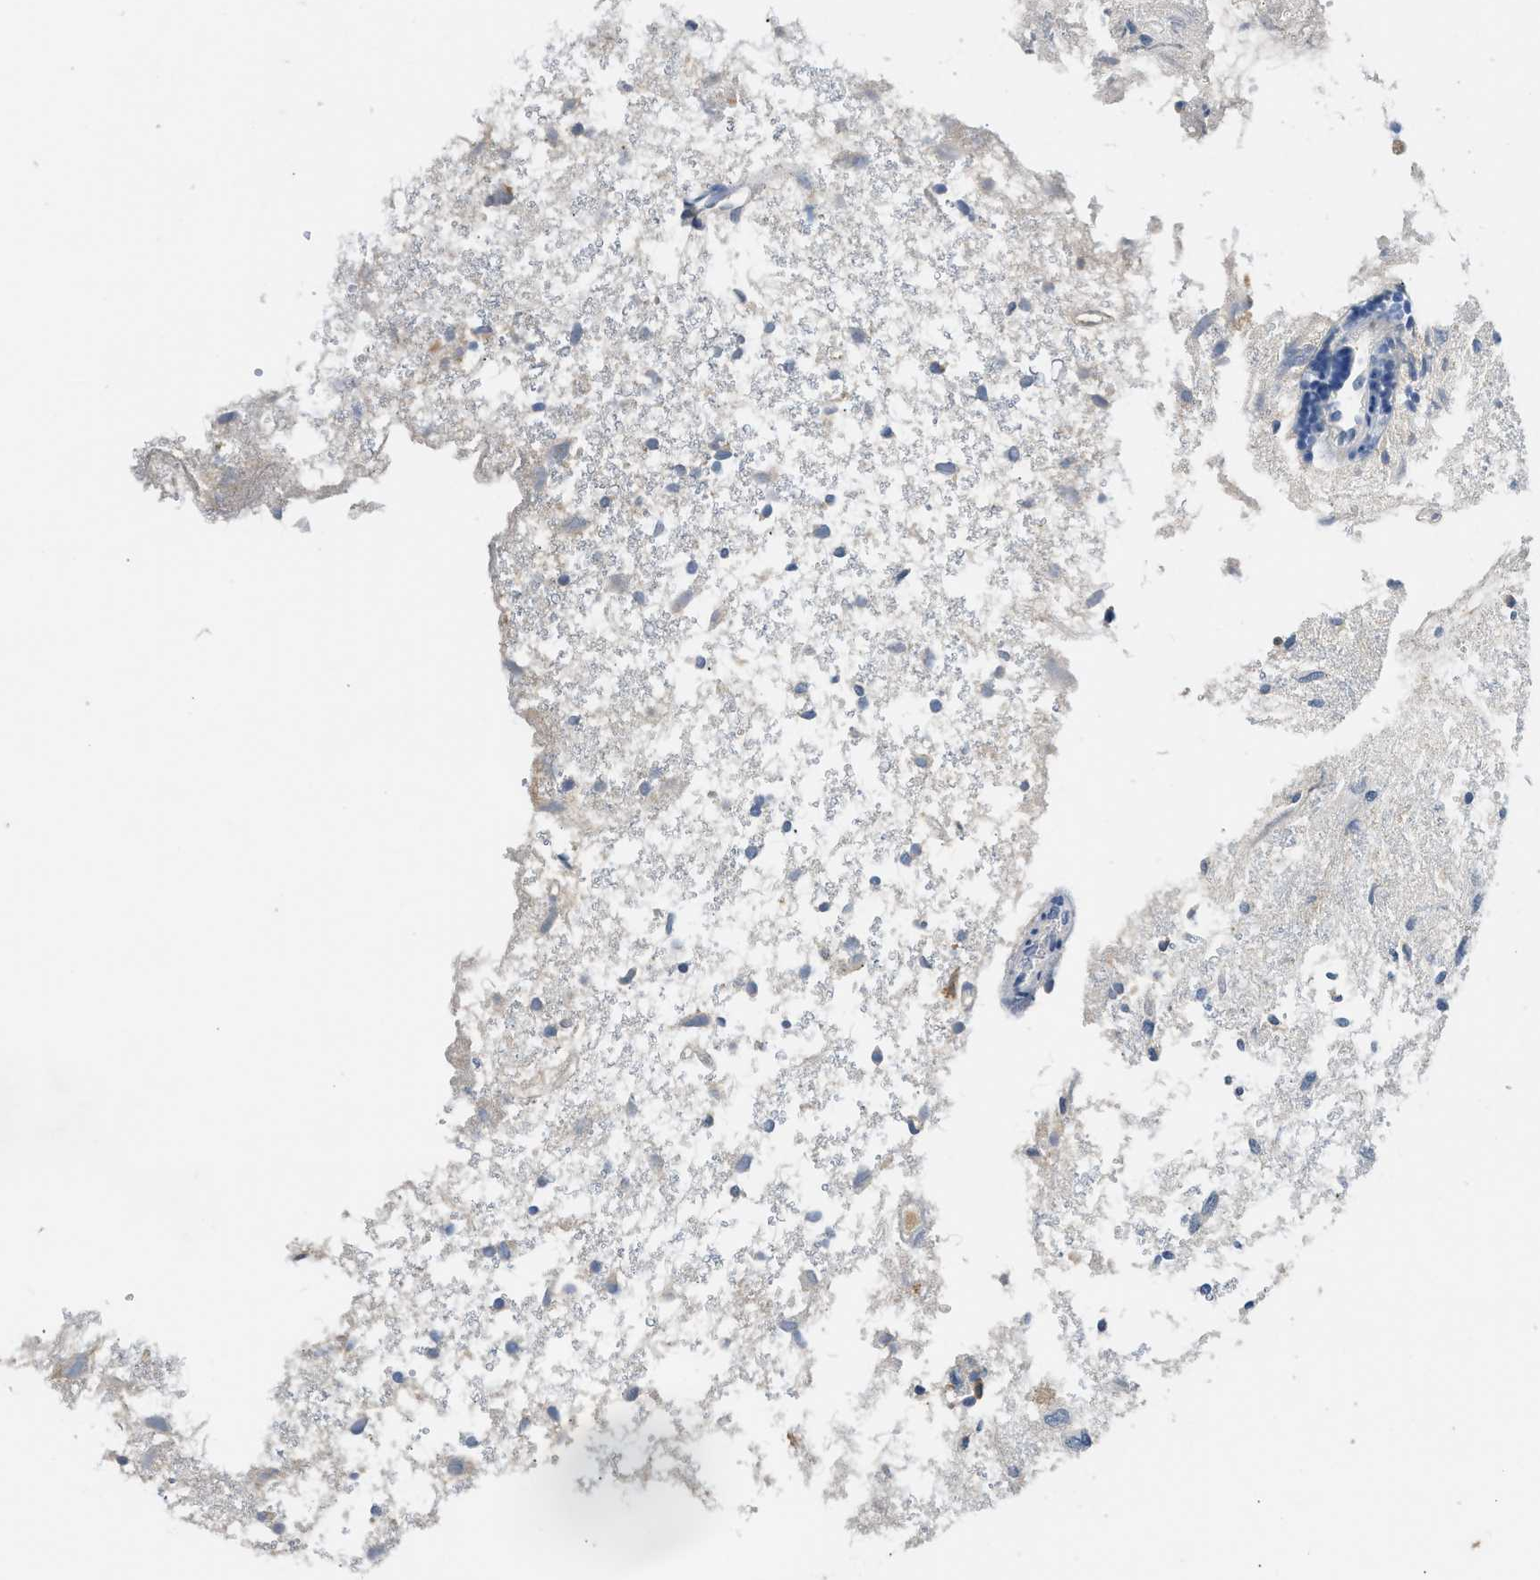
{"staining": {"intensity": "negative", "quantity": "none", "location": "none"}, "tissue": "glioma", "cell_type": "Tumor cells", "image_type": "cancer", "snomed": [{"axis": "morphology", "description": "Glioma, malignant, High grade"}, {"axis": "topography", "description": "Brain"}], "caption": "The immunohistochemistry (IHC) histopathology image has no significant positivity in tumor cells of high-grade glioma (malignant) tissue.", "gene": "RHBDF2", "patient": {"sex": "female", "age": 59}}